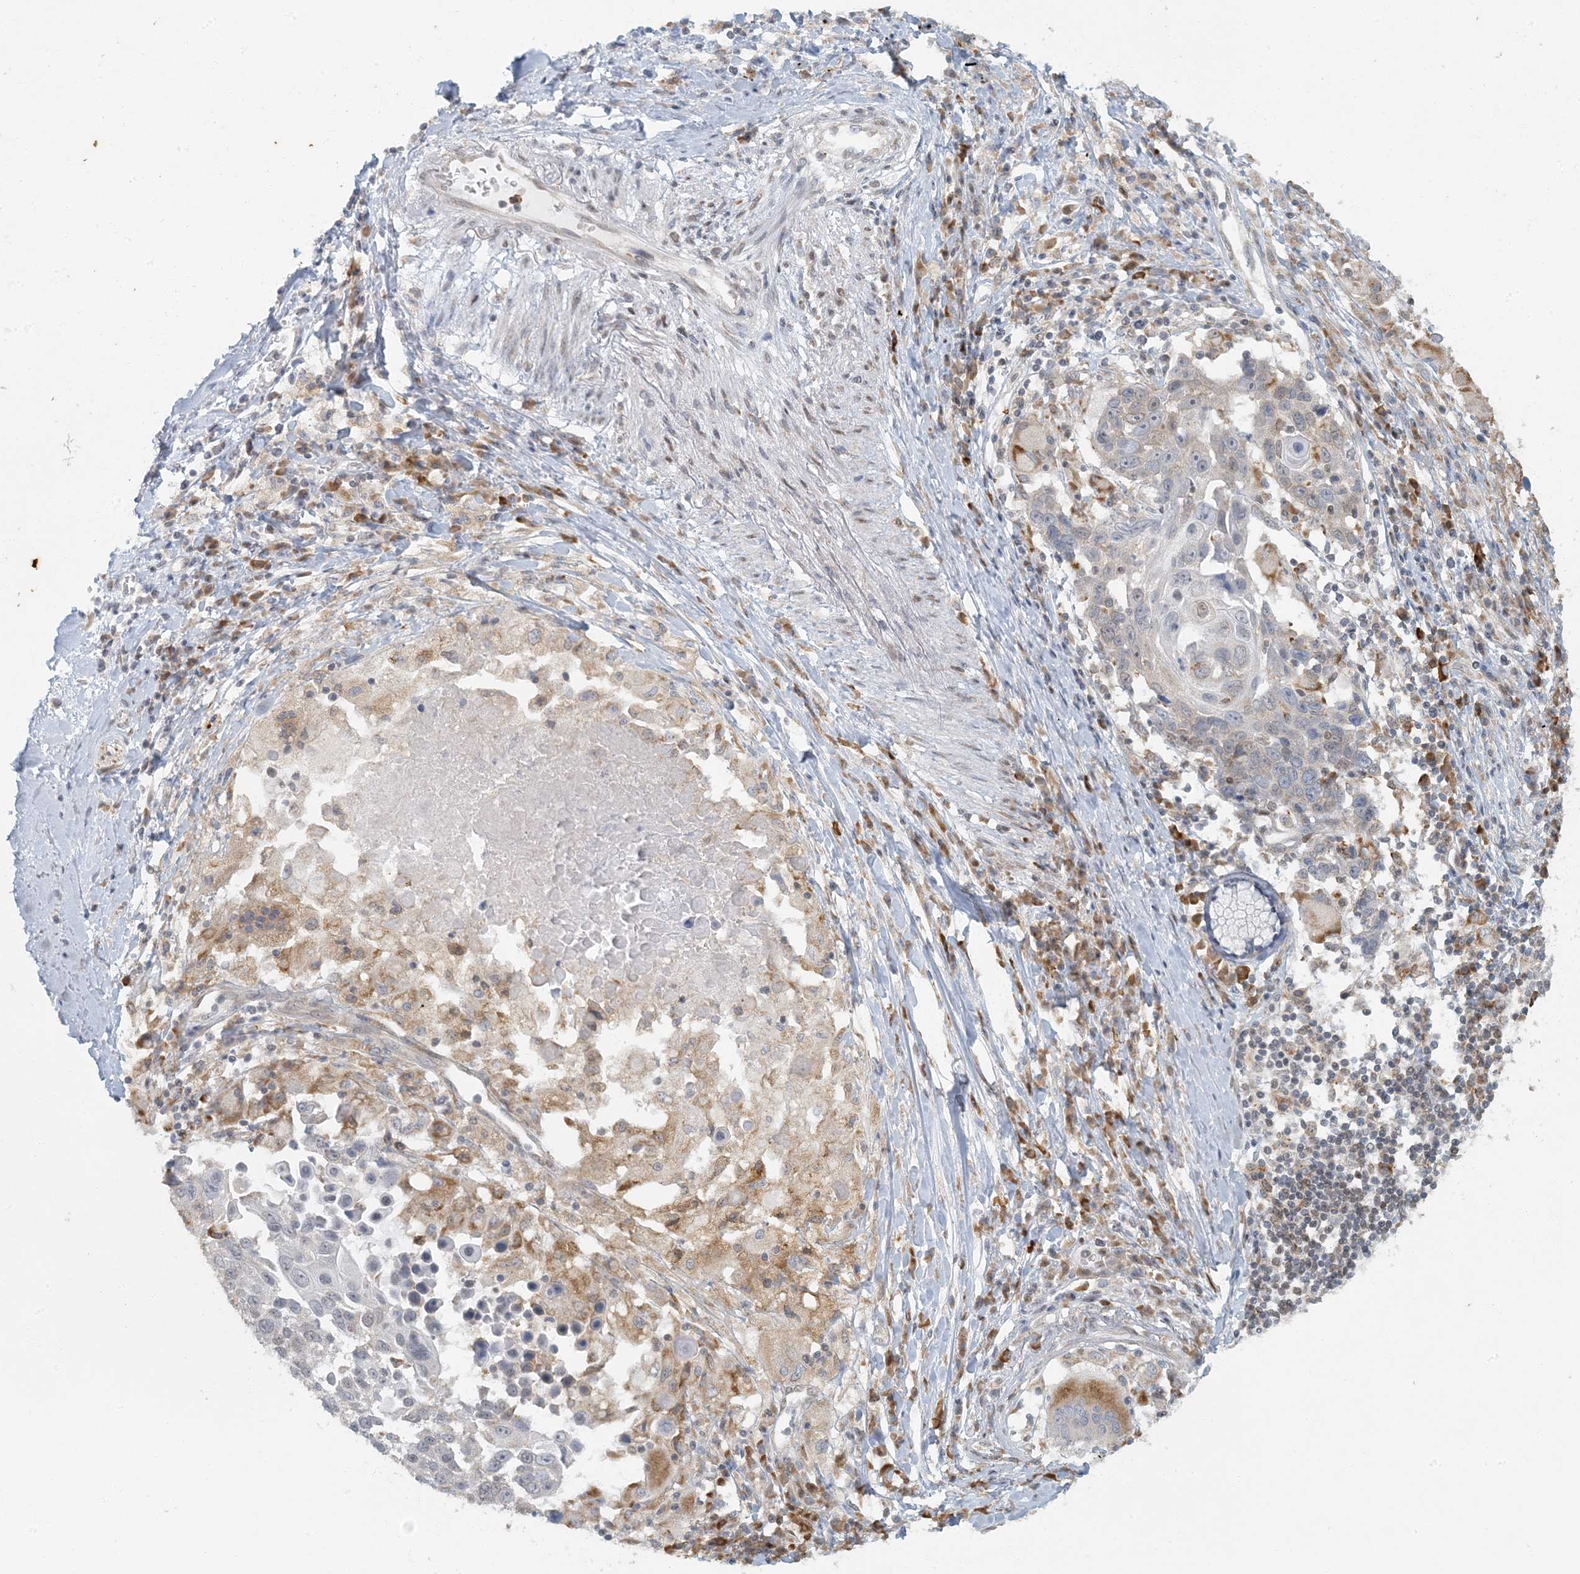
{"staining": {"intensity": "moderate", "quantity": "<25%", "location": "cytoplasmic/membranous"}, "tissue": "lung cancer", "cell_type": "Tumor cells", "image_type": "cancer", "snomed": [{"axis": "morphology", "description": "Squamous cell carcinoma, NOS"}, {"axis": "topography", "description": "Lung"}], "caption": "Lung cancer (squamous cell carcinoma) stained with DAB (3,3'-diaminobenzidine) IHC displays low levels of moderate cytoplasmic/membranous staining in about <25% of tumor cells.", "gene": "AK9", "patient": {"sex": "male", "age": 66}}